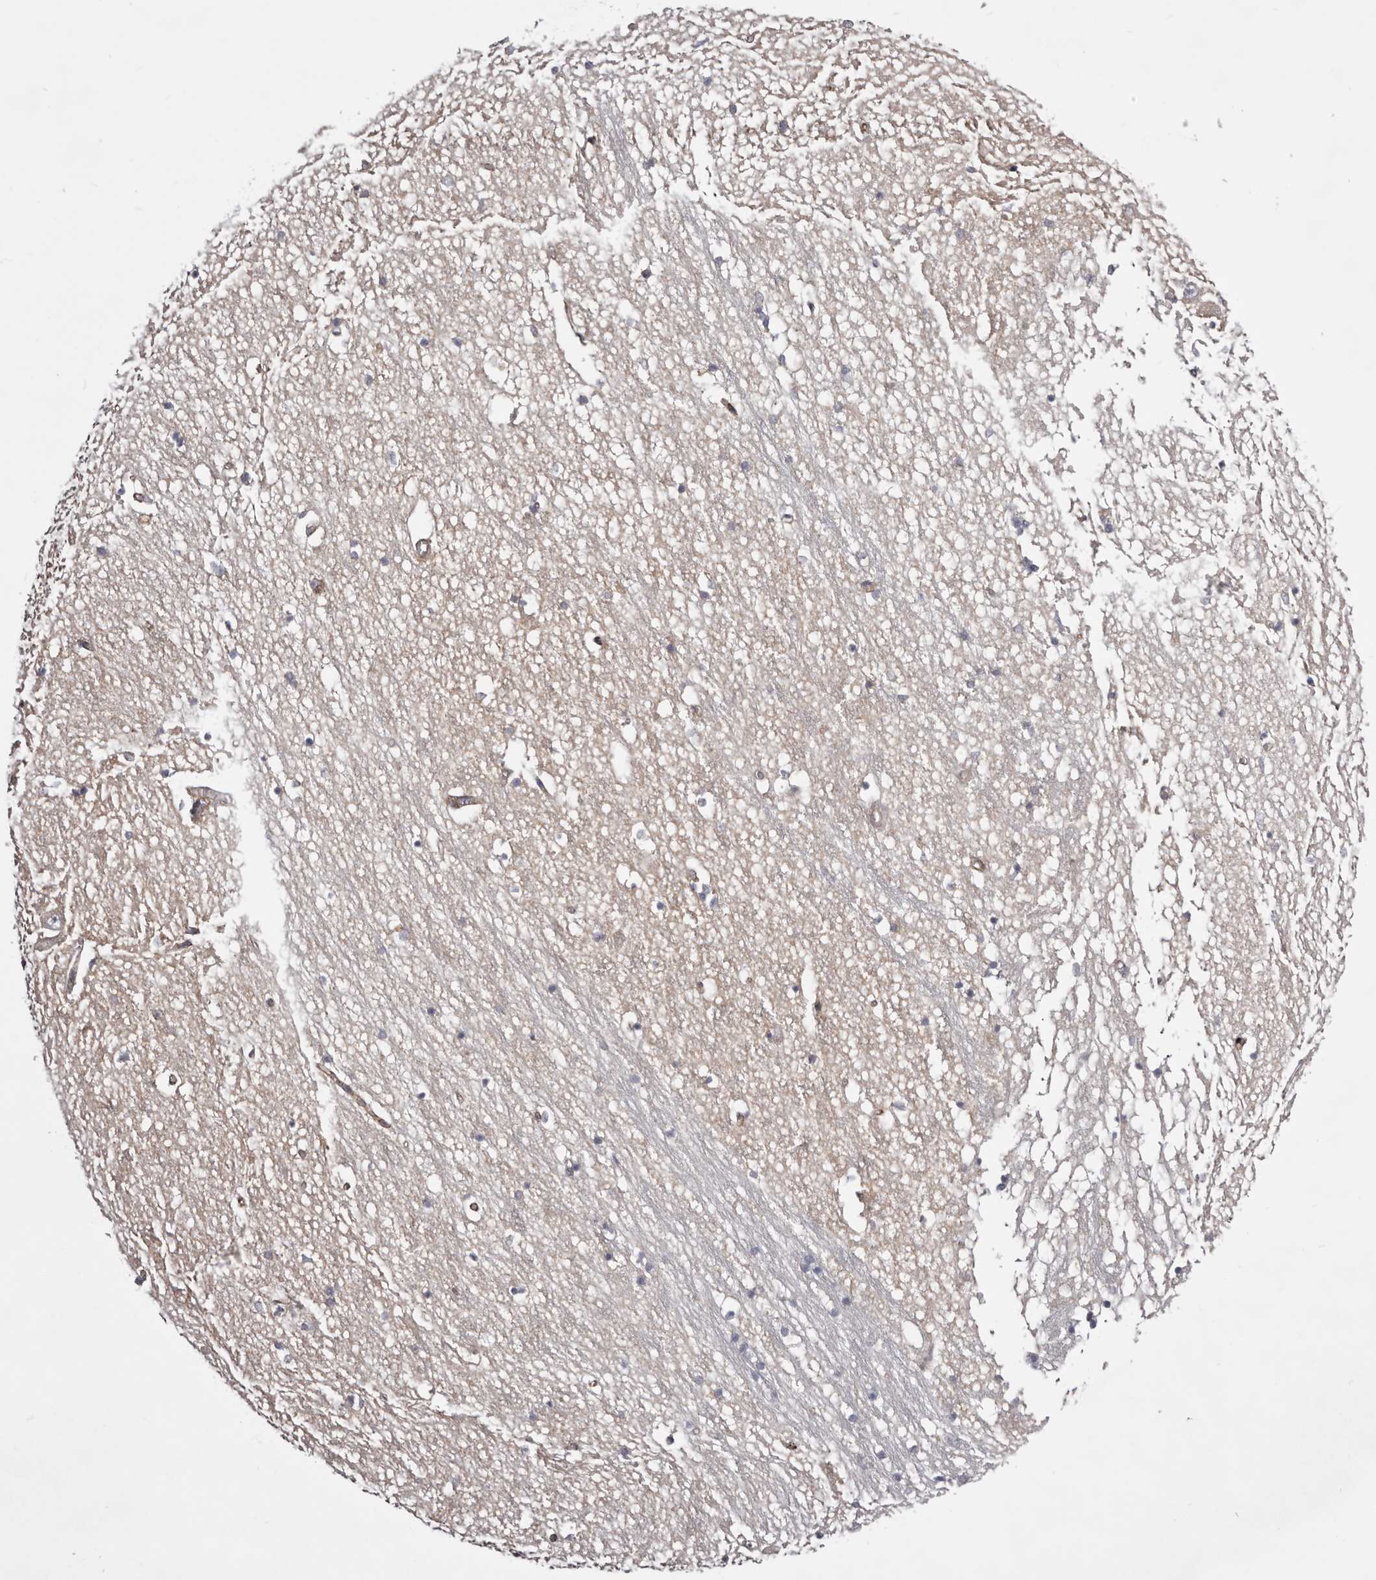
{"staining": {"intensity": "negative", "quantity": "none", "location": "none"}, "tissue": "hippocampus", "cell_type": "Glial cells", "image_type": "normal", "snomed": [{"axis": "morphology", "description": "Normal tissue, NOS"}, {"axis": "topography", "description": "Hippocampus"}], "caption": "A photomicrograph of human hippocampus is negative for staining in glial cells.", "gene": "DMRT2", "patient": {"sex": "male", "age": 70}}